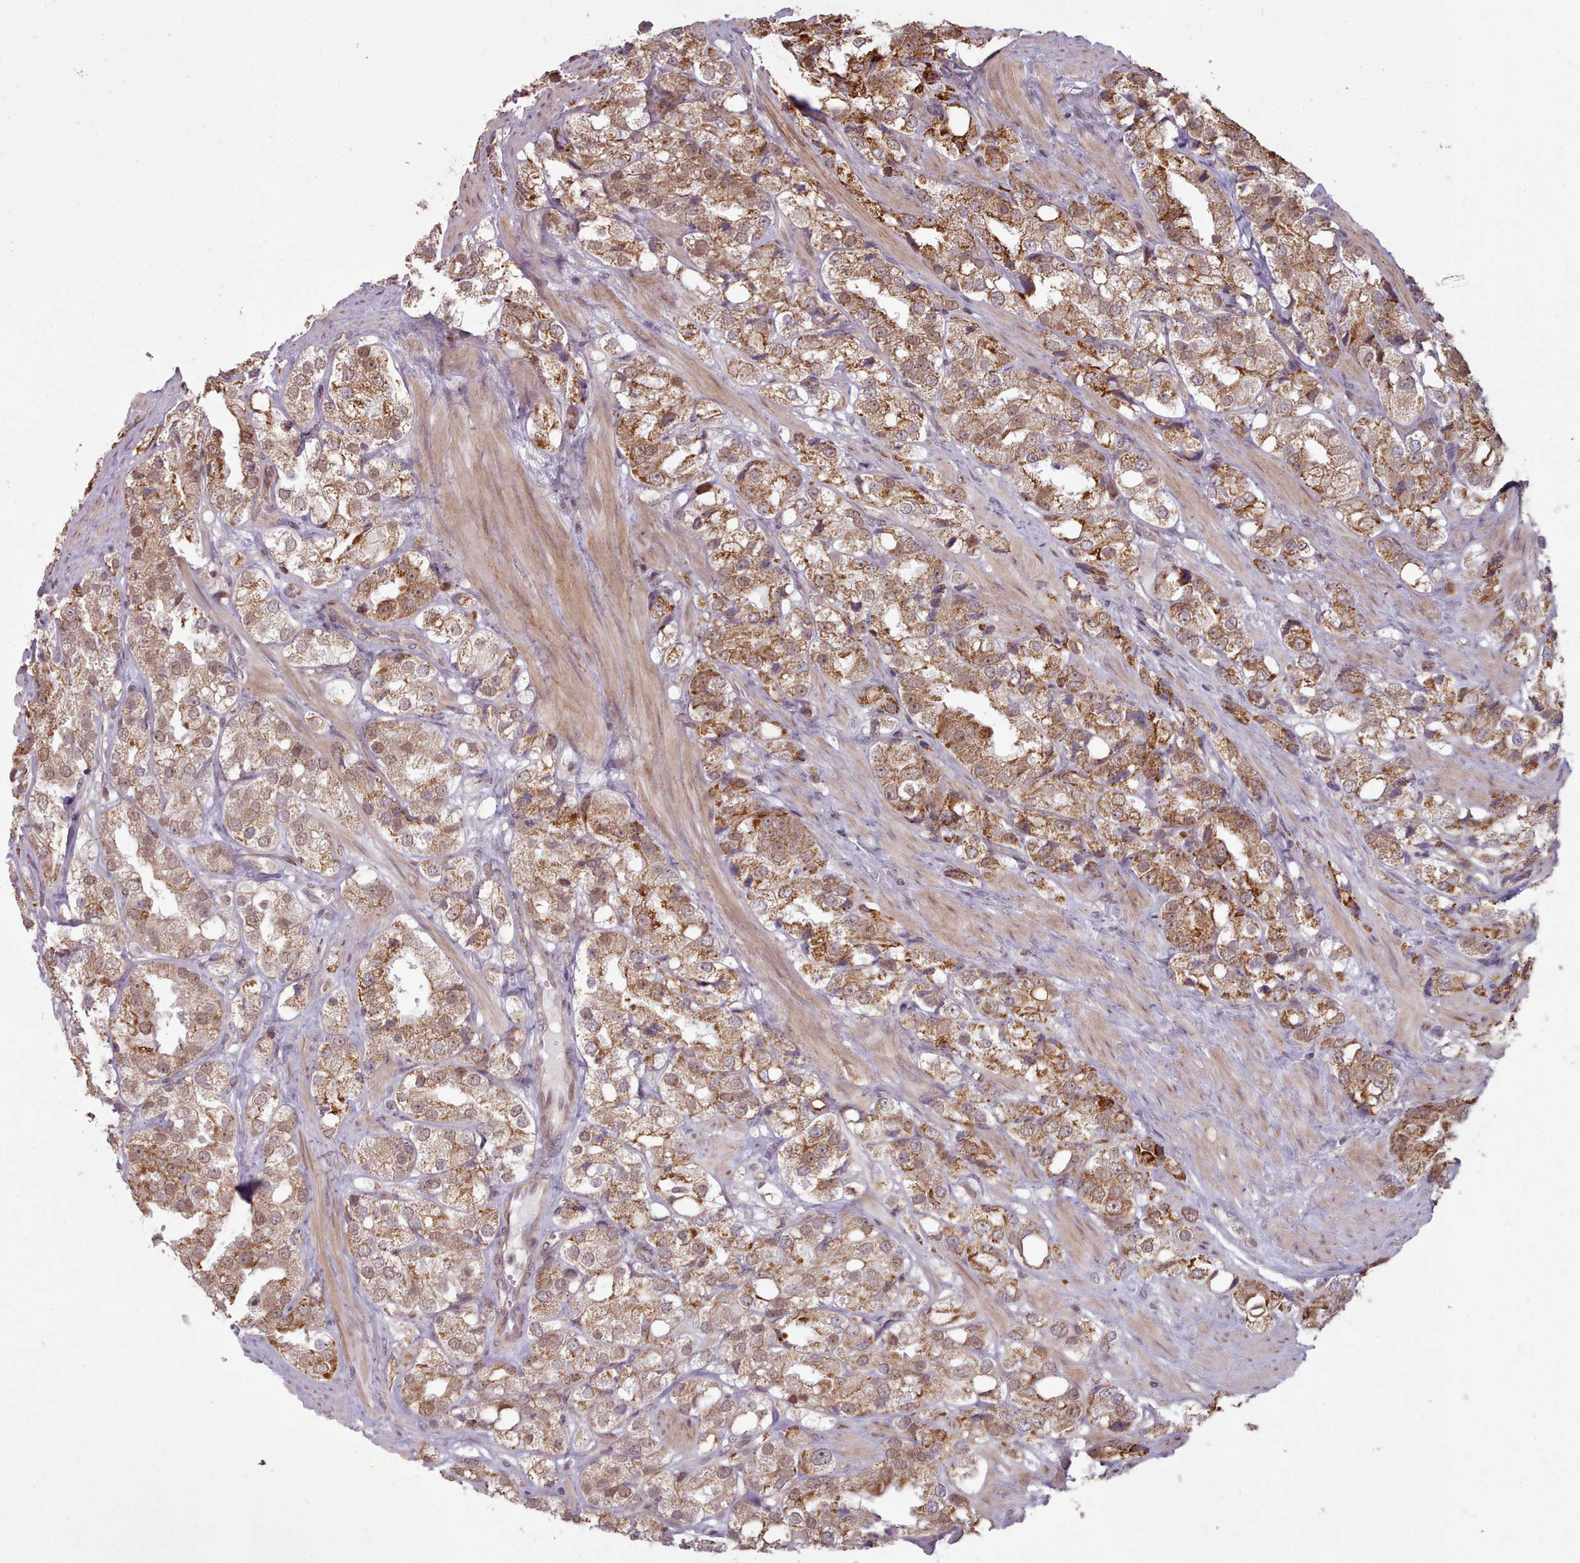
{"staining": {"intensity": "strong", "quantity": "25%-75%", "location": "cytoplasmic/membranous"}, "tissue": "prostate cancer", "cell_type": "Tumor cells", "image_type": "cancer", "snomed": [{"axis": "morphology", "description": "Adenocarcinoma, NOS"}, {"axis": "topography", "description": "Prostate"}], "caption": "An immunohistochemistry image of neoplastic tissue is shown. Protein staining in brown labels strong cytoplasmic/membranous positivity in prostate cancer within tumor cells.", "gene": "ZMYM4", "patient": {"sex": "male", "age": 79}}